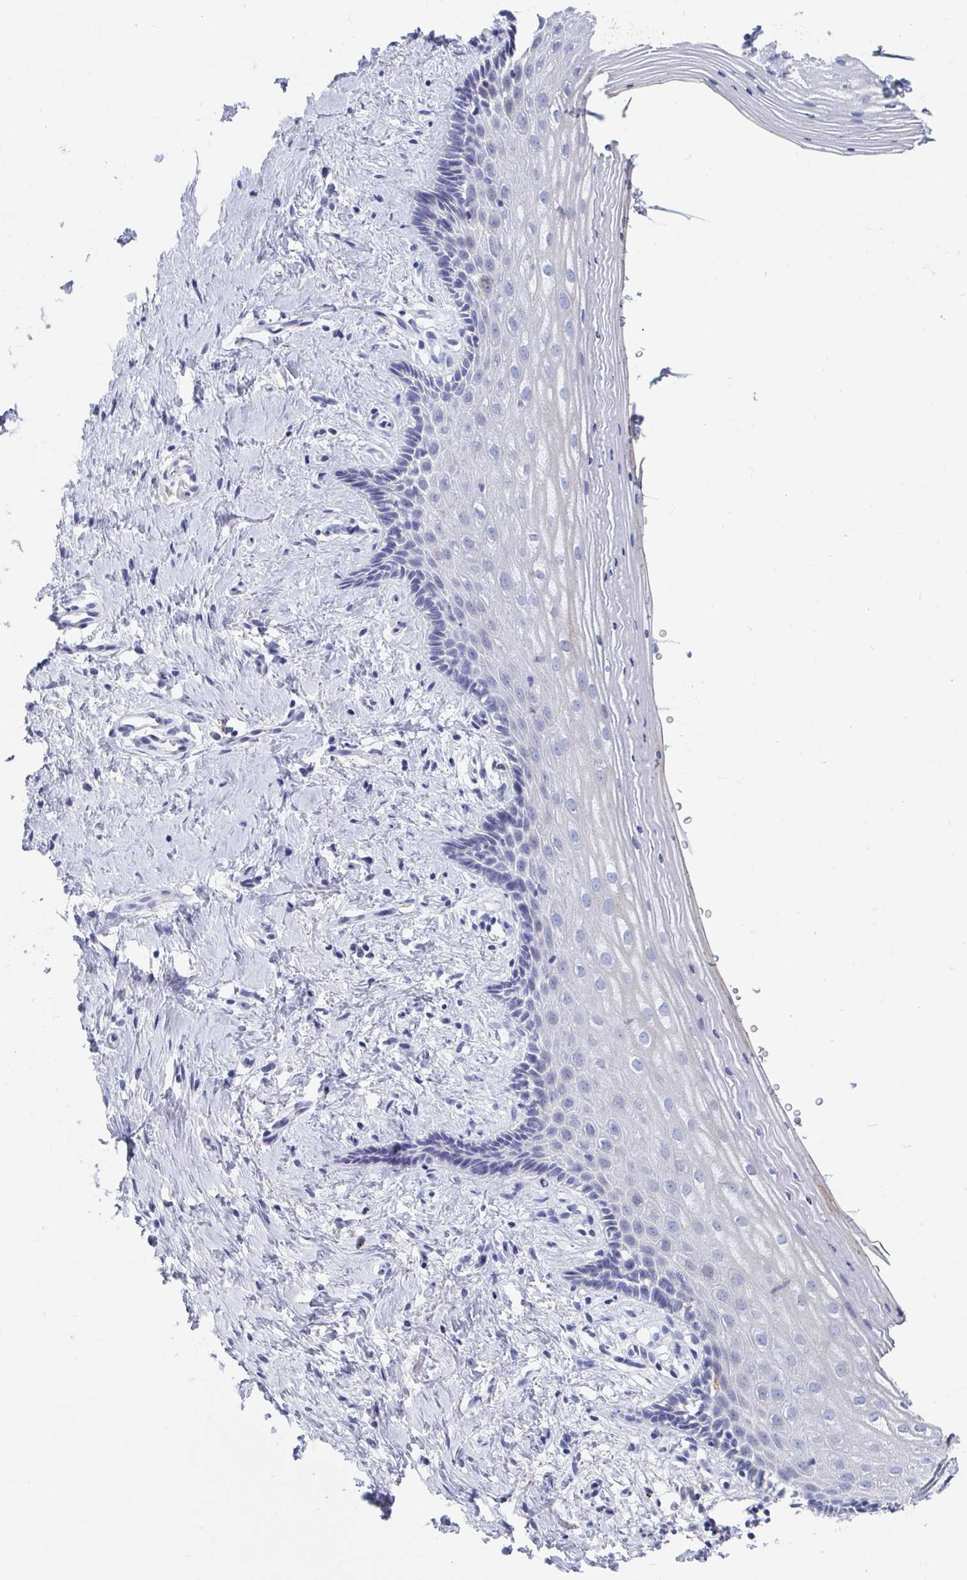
{"staining": {"intensity": "negative", "quantity": "none", "location": "none"}, "tissue": "vagina", "cell_type": "Squamous epithelial cells", "image_type": "normal", "snomed": [{"axis": "morphology", "description": "Normal tissue, NOS"}, {"axis": "topography", "description": "Vagina"}], "caption": "Human vagina stained for a protein using immunohistochemistry demonstrates no expression in squamous epithelial cells.", "gene": "ZFP82", "patient": {"sex": "female", "age": 42}}